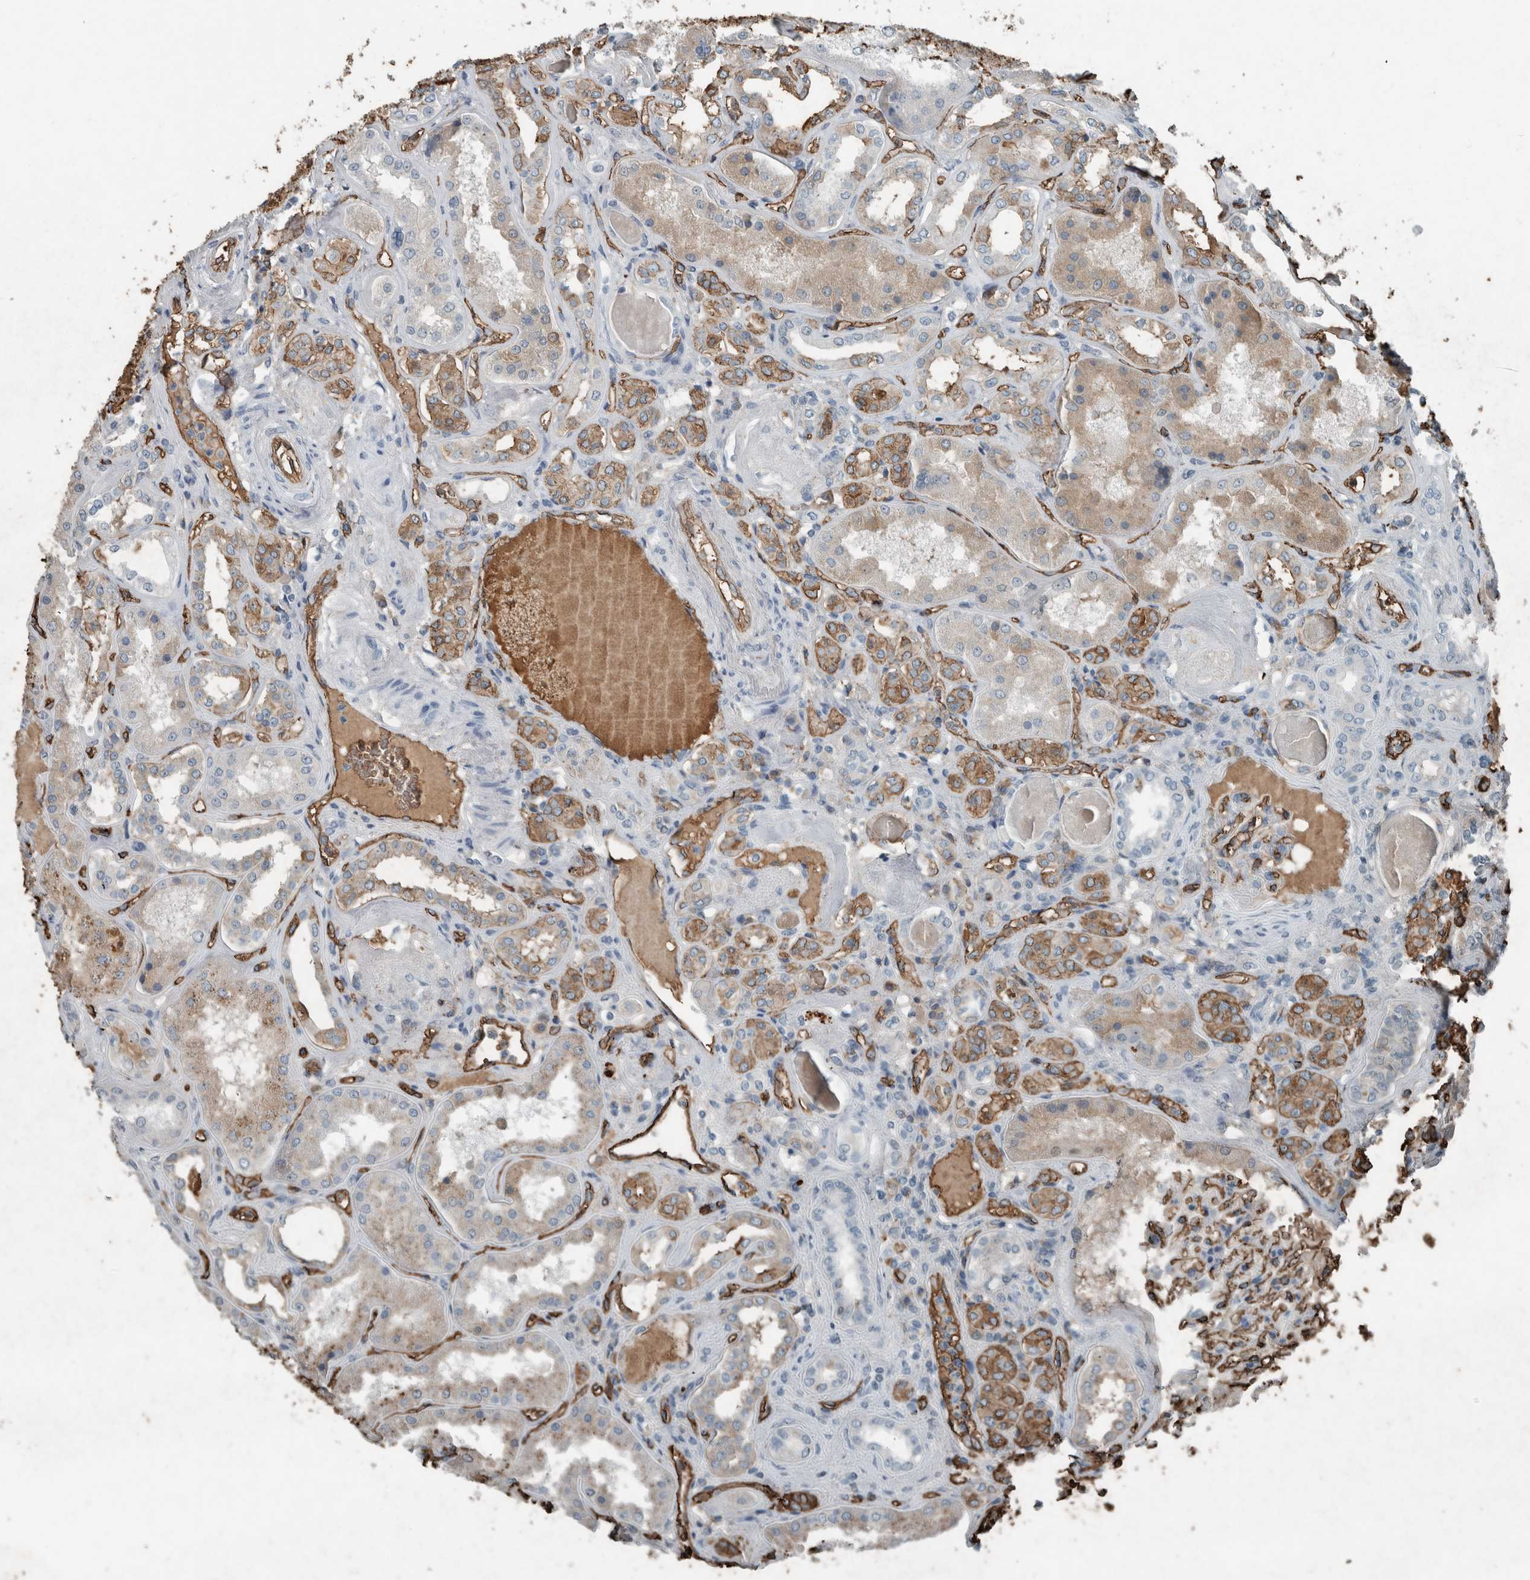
{"staining": {"intensity": "moderate", "quantity": "25%-75%", "location": "cytoplasmic/membranous"}, "tissue": "kidney", "cell_type": "Cells in glomeruli", "image_type": "normal", "snomed": [{"axis": "morphology", "description": "Normal tissue, NOS"}, {"axis": "topography", "description": "Kidney"}], "caption": "Protein staining of normal kidney demonstrates moderate cytoplasmic/membranous positivity in about 25%-75% of cells in glomeruli. The protein is shown in brown color, while the nuclei are stained blue.", "gene": "LBP", "patient": {"sex": "female", "age": 56}}